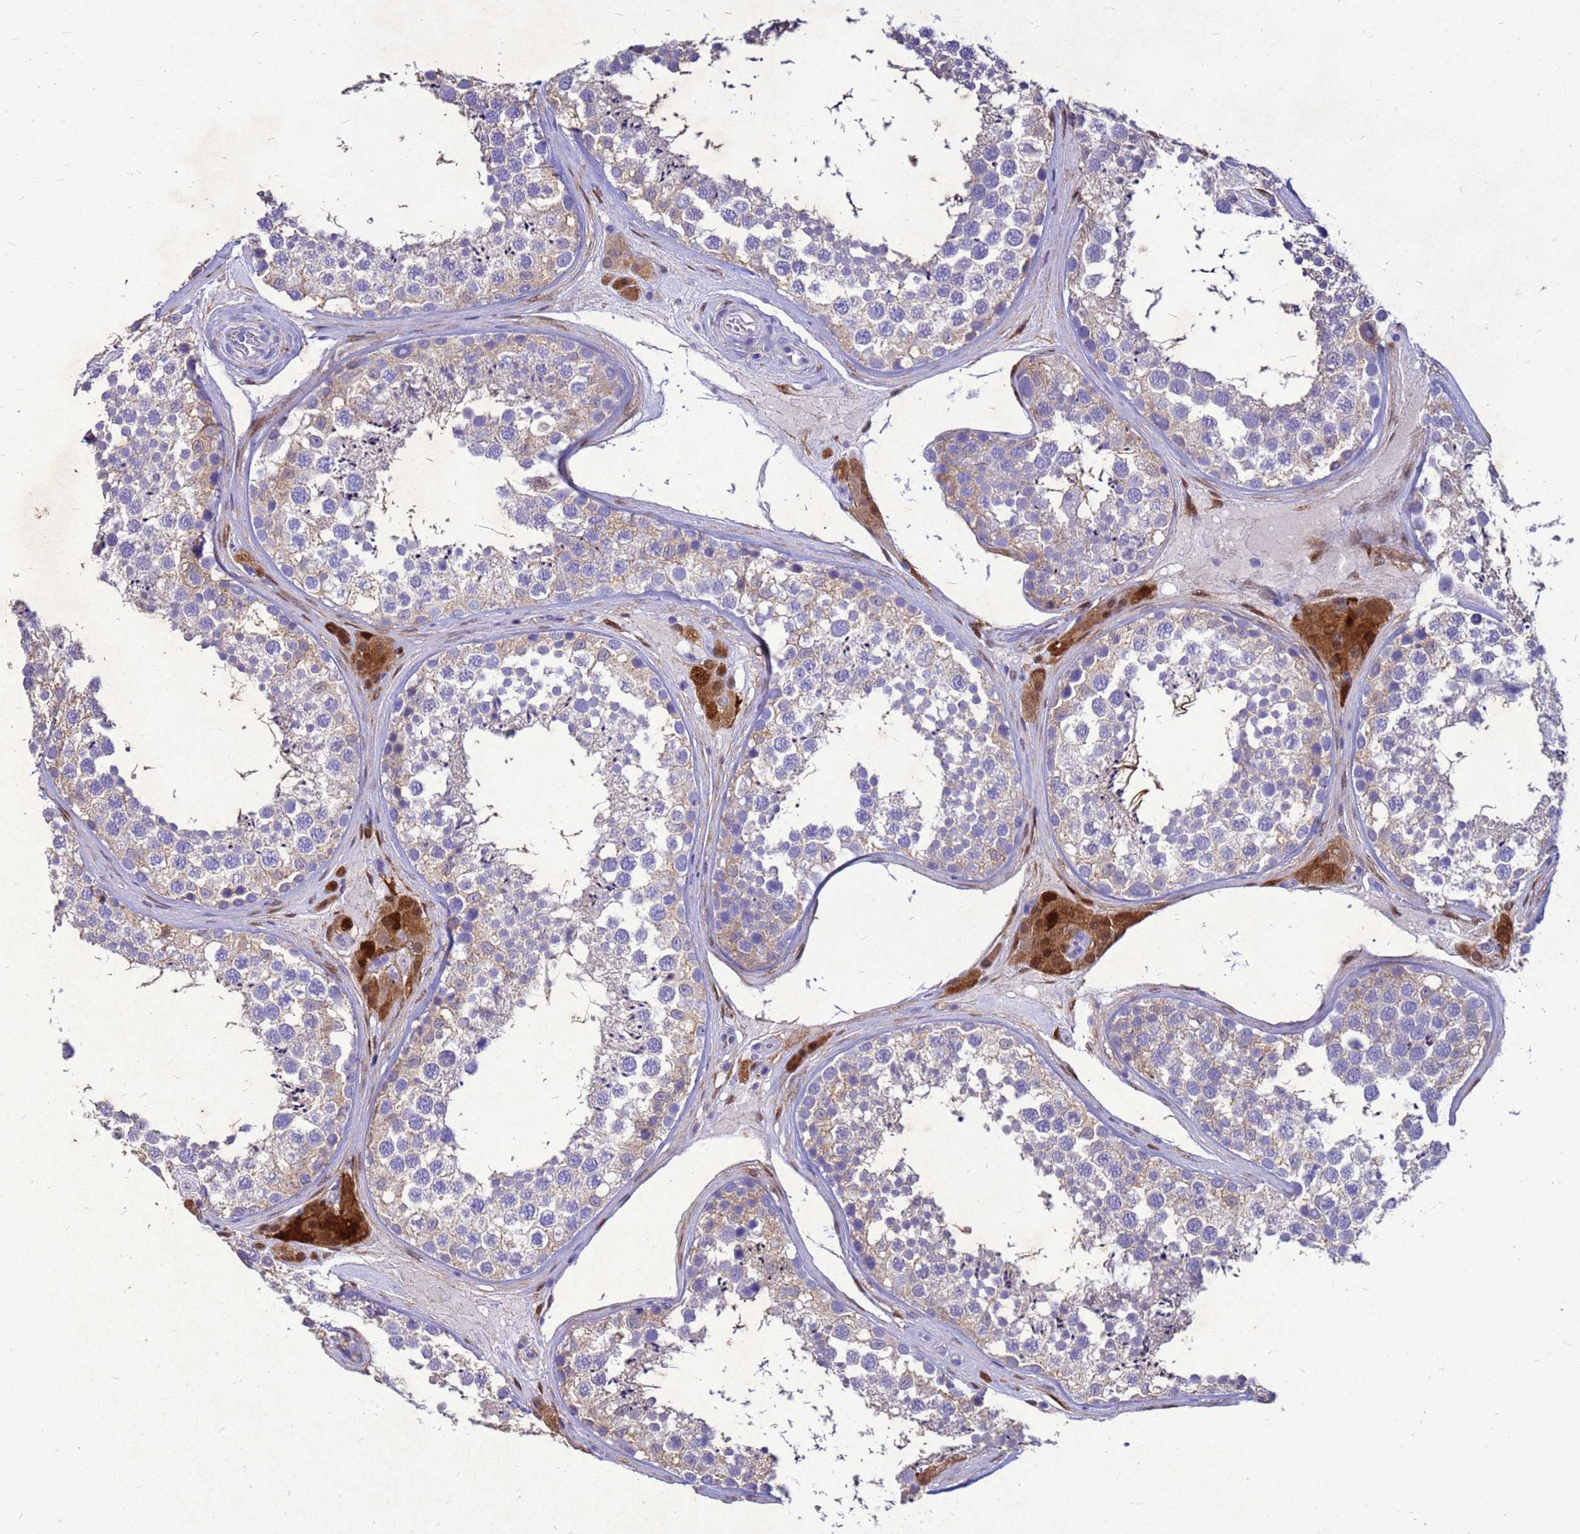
{"staining": {"intensity": "weak", "quantity": "25%-75%", "location": "cytoplasmic/membranous"}, "tissue": "testis", "cell_type": "Cells in seminiferous ducts", "image_type": "normal", "snomed": [{"axis": "morphology", "description": "Normal tissue, NOS"}, {"axis": "topography", "description": "Testis"}], "caption": "This image shows immunohistochemistry (IHC) staining of benign human testis, with low weak cytoplasmic/membranous positivity in about 25%-75% of cells in seminiferous ducts.", "gene": "AKR1C1", "patient": {"sex": "male", "age": 46}}